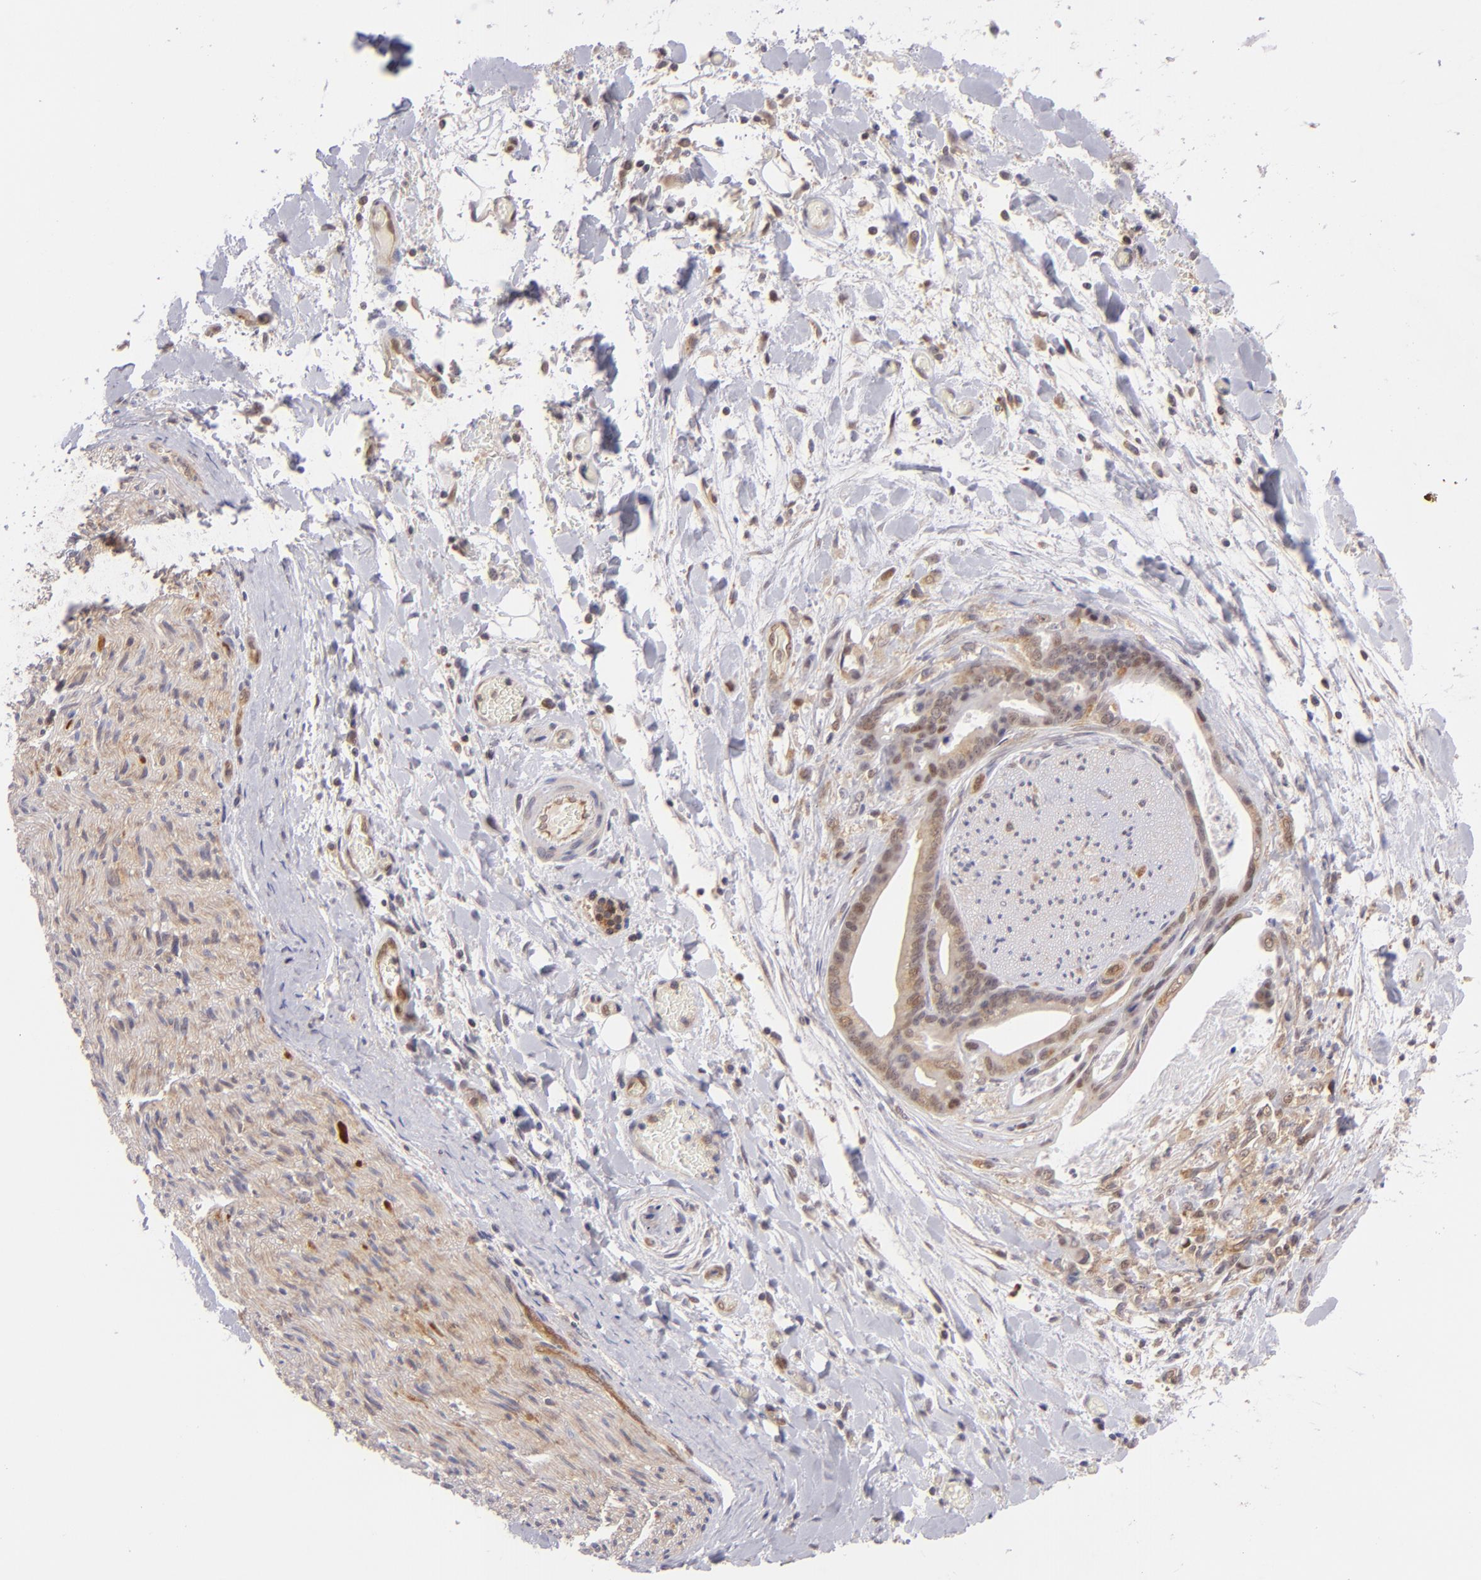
{"staining": {"intensity": "weak", "quantity": ">75%", "location": "cytoplasmic/membranous"}, "tissue": "liver cancer", "cell_type": "Tumor cells", "image_type": "cancer", "snomed": [{"axis": "morphology", "description": "Cholangiocarcinoma"}, {"axis": "topography", "description": "Liver"}], "caption": "Immunohistochemical staining of human liver cancer reveals weak cytoplasmic/membranous protein staining in approximately >75% of tumor cells.", "gene": "PTPN13", "patient": {"sex": "male", "age": 58}}